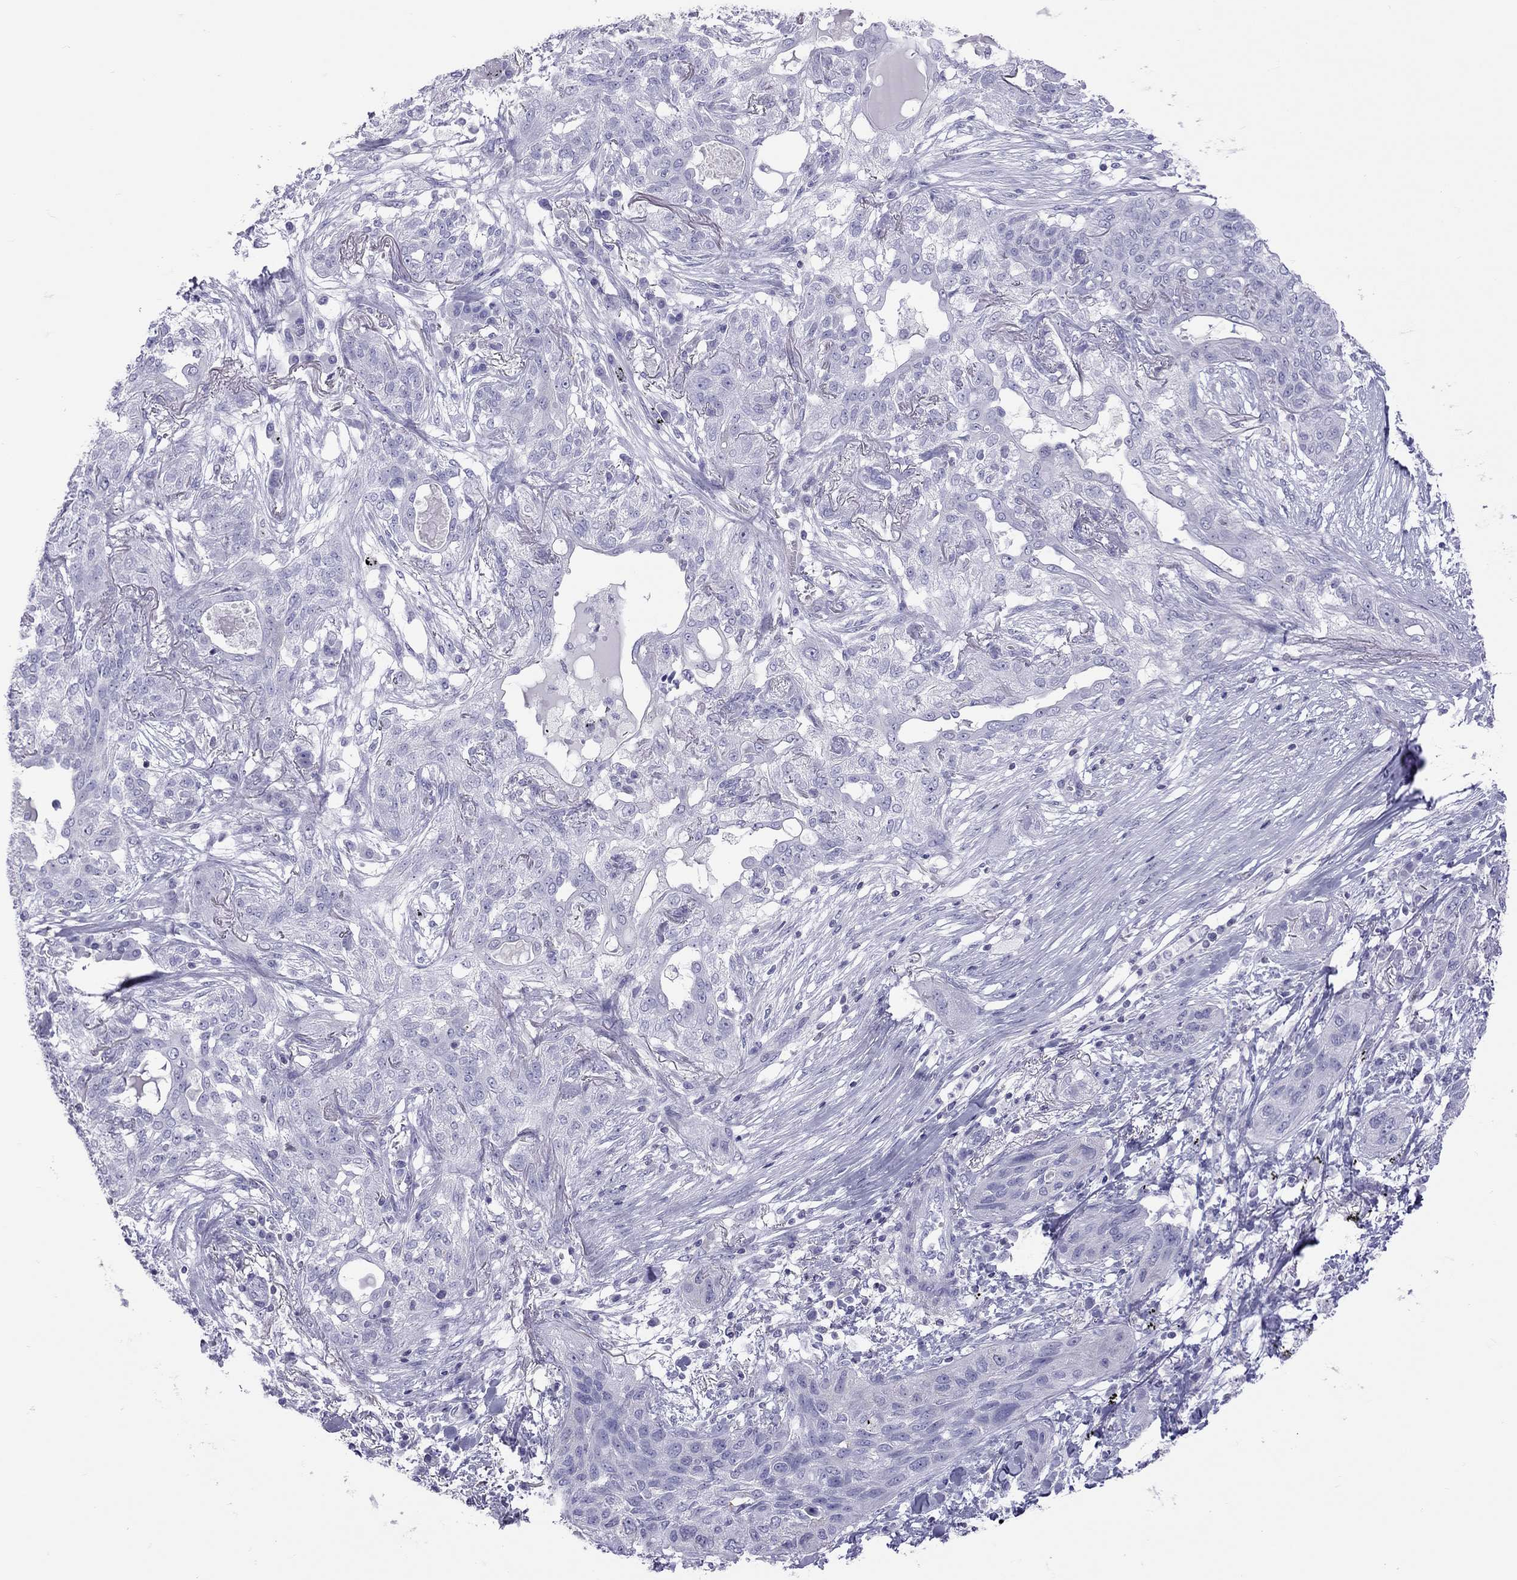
{"staining": {"intensity": "negative", "quantity": "none", "location": "none"}, "tissue": "lung cancer", "cell_type": "Tumor cells", "image_type": "cancer", "snomed": [{"axis": "morphology", "description": "Squamous cell carcinoma, NOS"}, {"axis": "topography", "description": "Lung"}], "caption": "A micrograph of human squamous cell carcinoma (lung) is negative for staining in tumor cells.", "gene": "STAG3", "patient": {"sex": "female", "age": 70}}